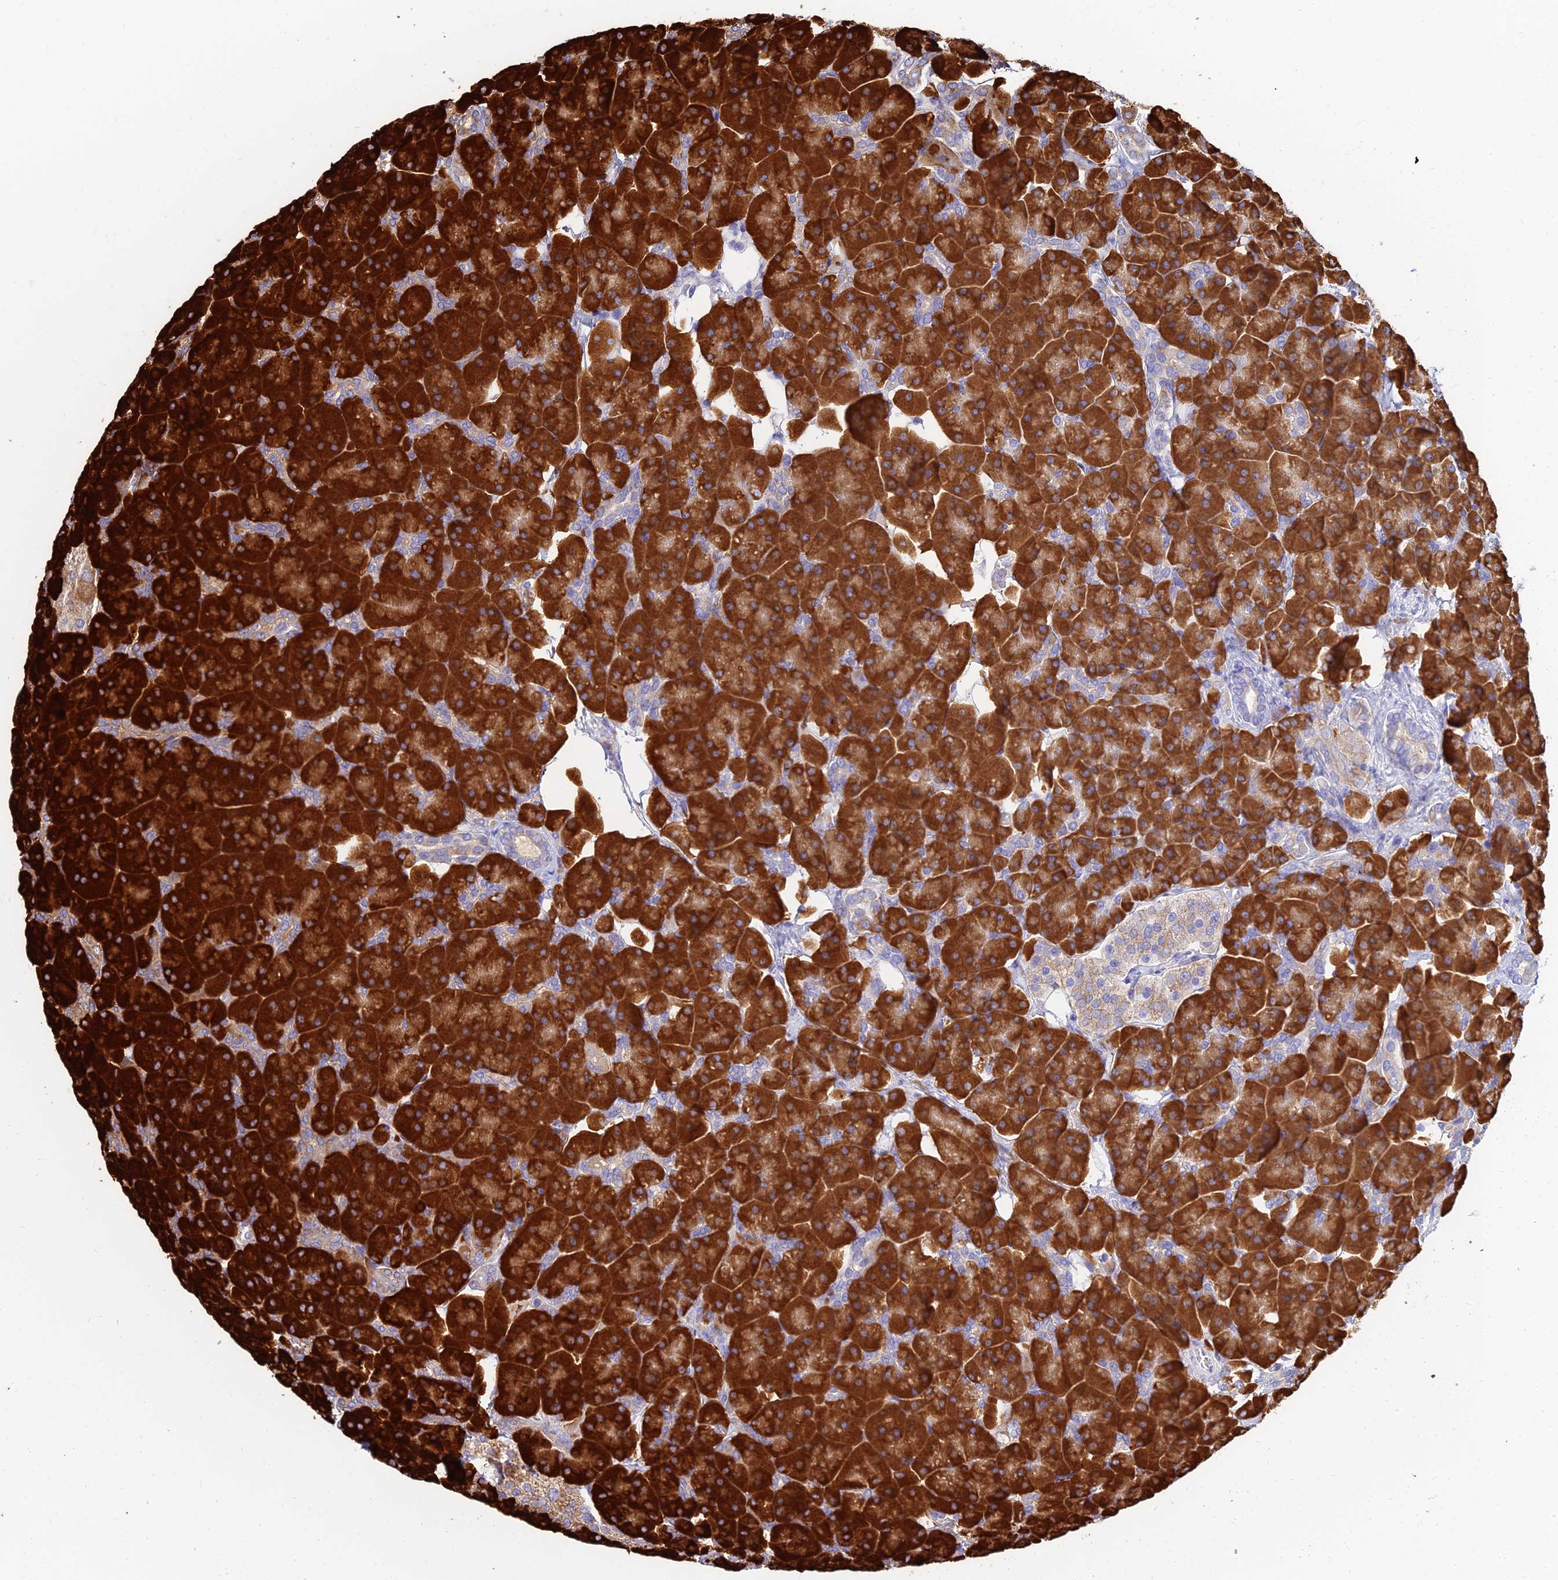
{"staining": {"intensity": "strong", "quantity": ">75%", "location": "cytoplasmic/membranous"}, "tissue": "pancreas", "cell_type": "Exocrine glandular cells", "image_type": "normal", "snomed": [{"axis": "morphology", "description": "Normal tissue, NOS"}, {"axis": "topography", "description": "Pancreas"}], "caption": "Immunohistochemical staining of benign pancreas shows strong cytoplasmic/membranous protein positivity in approximately >75% of exocrine glandular cells.", "gene": "CCT6A", "patient": {"sex": "male", "age": 66}}